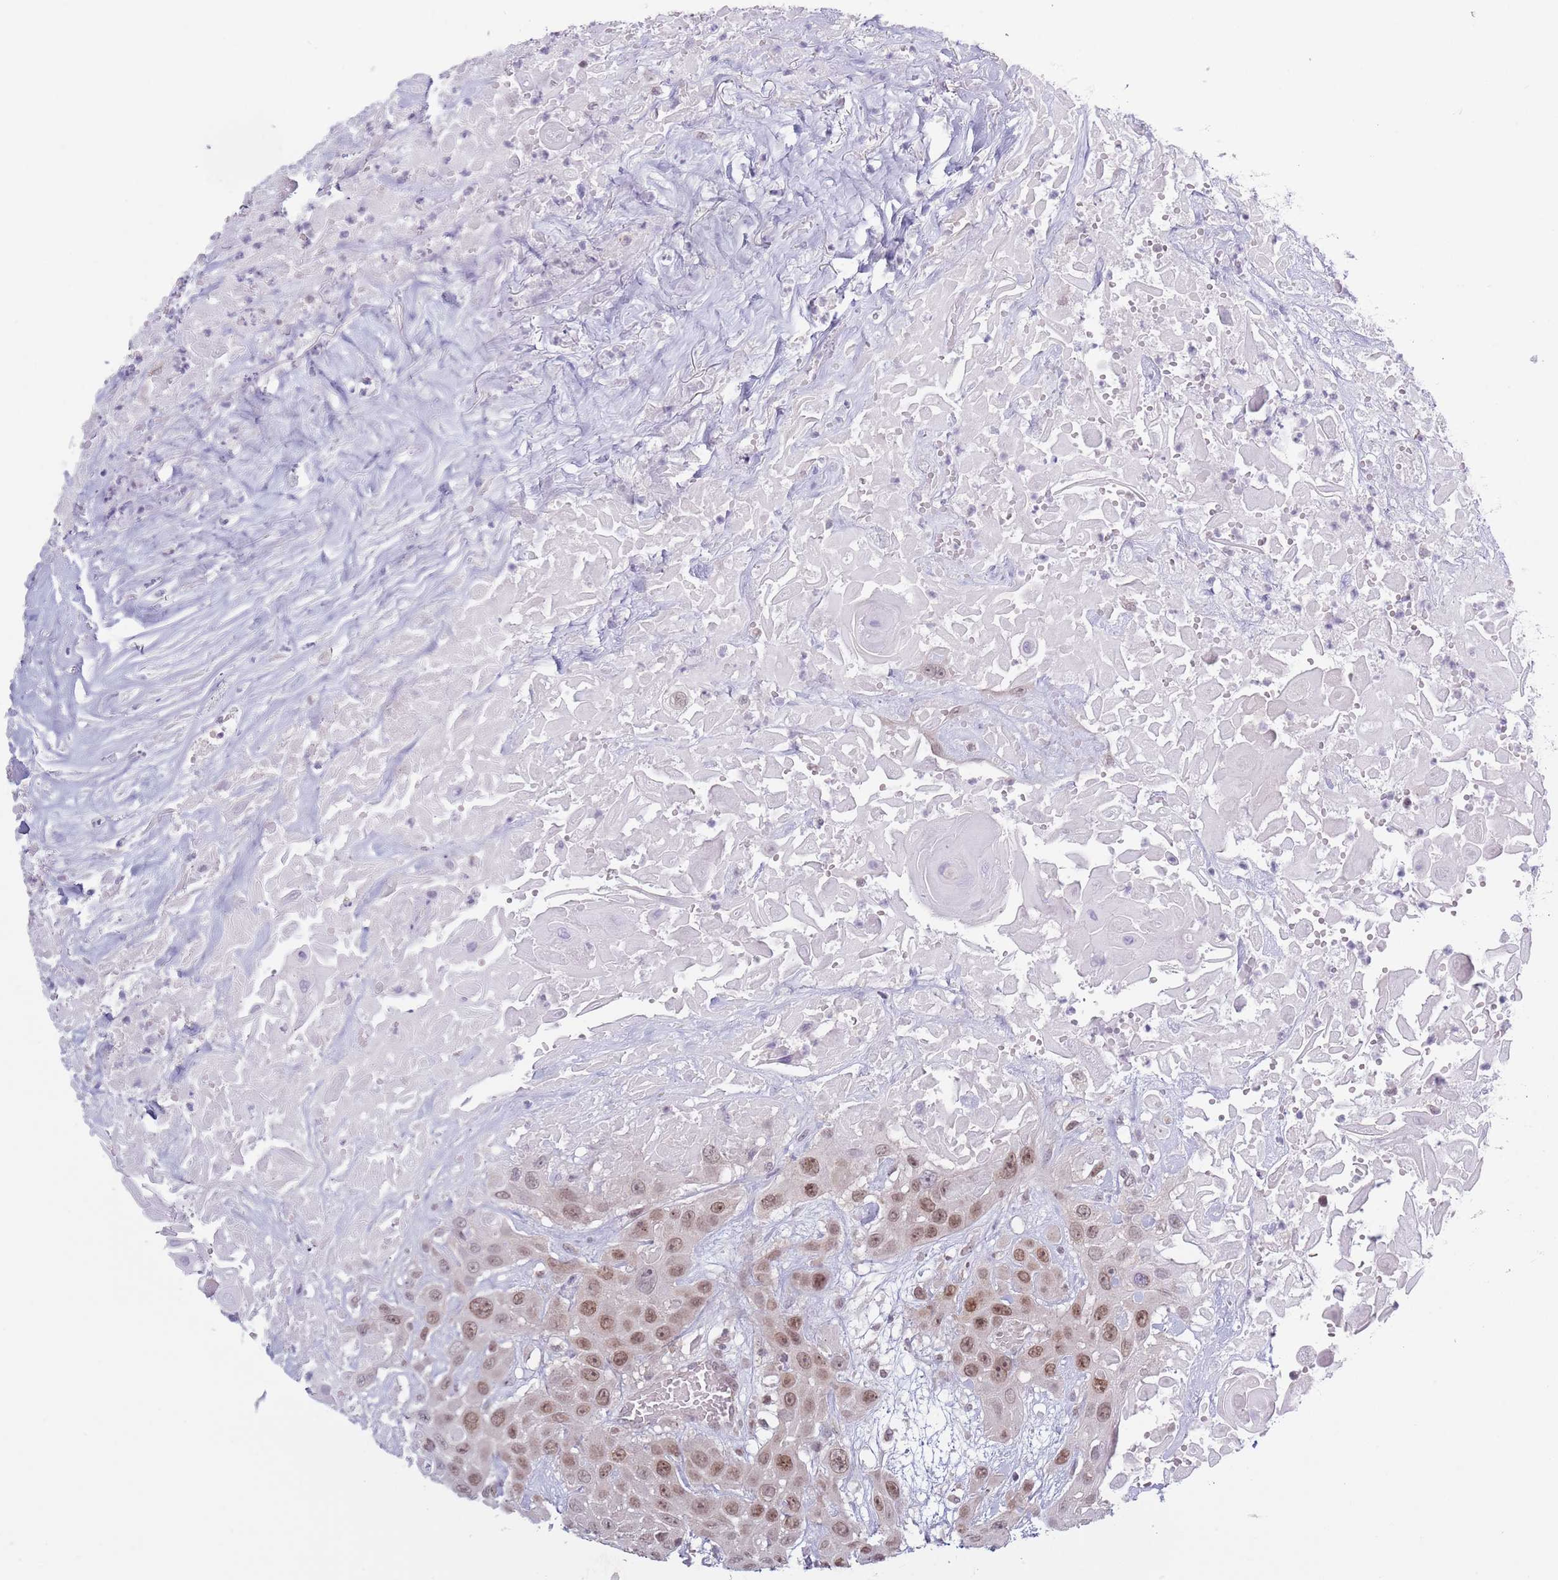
{"staining": {"intensity": "moderate", "quantity": ">75%", "location": "nuclear"}, "tissue": "head and neck cancer", "cell_type": "Tumor cells", "image_type": "cancer", "snomed": [{"axis": "morphology", "description": "Squamous cell carcinoma, NOS"}, {"axis": "topography", "description": "Head-Neck"}], "caption": "There is medium levels of moderate nuclear positivity in tumor cells of head and neck cancer (squamous cell carcinoma), as demonstrated by immunohistochemical staining (brown color).", "gene": "MRPL34", "patient": {"sex": "male", "age": 81}}